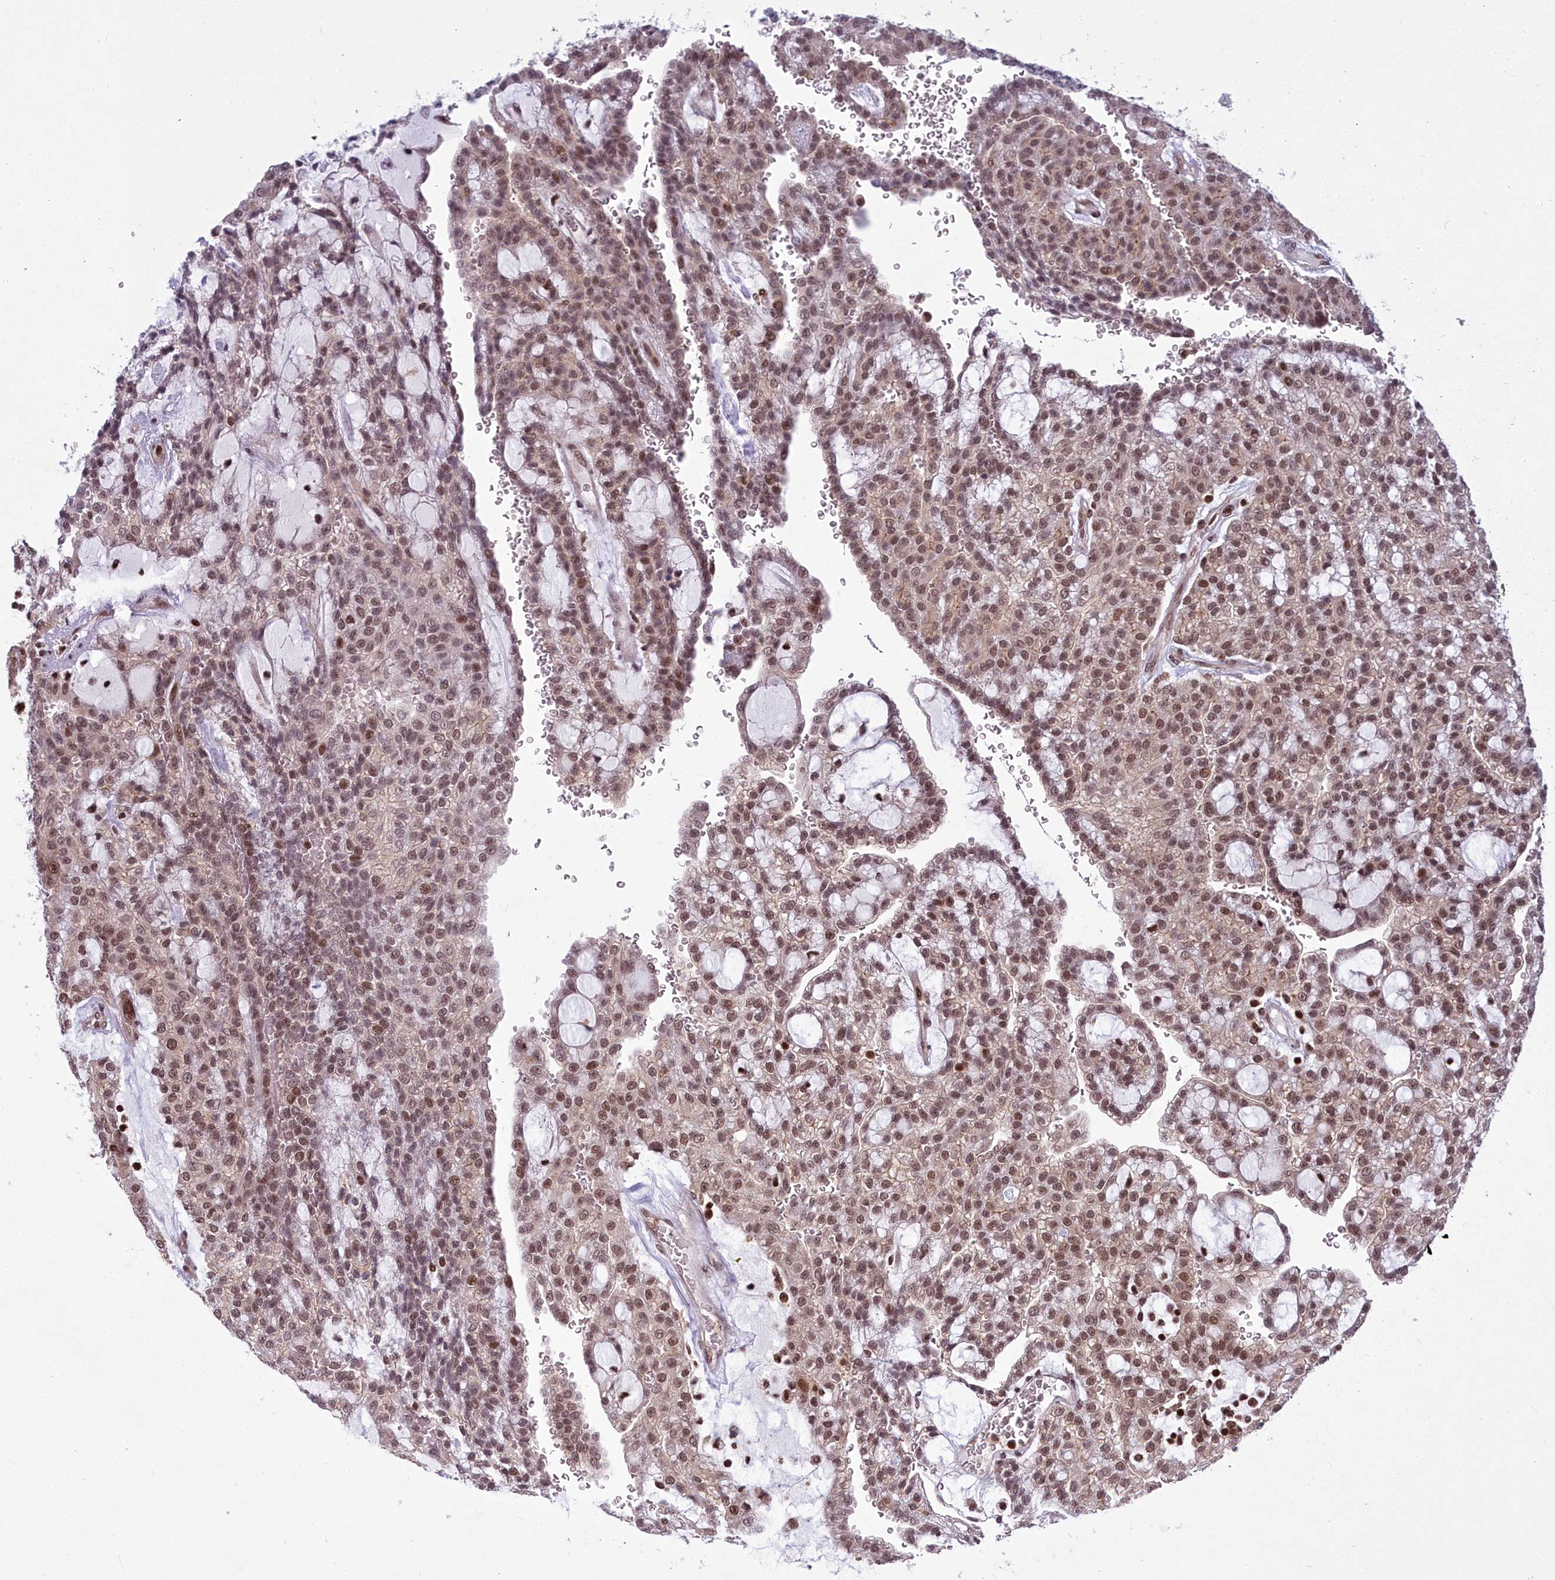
{"staining": {"intensity": "moderate", "quantity": ">75%", "location": "nuclear"}, "tissue": "renal cancer", "cell_type": "Tumor cells", "image_type": "cancer", "snomed": [{"axis": "morphology", "description": "Adenocarcinoma, NOS"}, {"axis": "topography", "description": "Kidney"}], "caption": "IHC histopathology image of adenocarcinoma (renal) stained for a protein (brown), which demonstrates medium levels of moderate nuclear positivity in about >75% of tumor cells.", "gene": "GMEB1", "patient": {"sex": "male", "age": 63}}